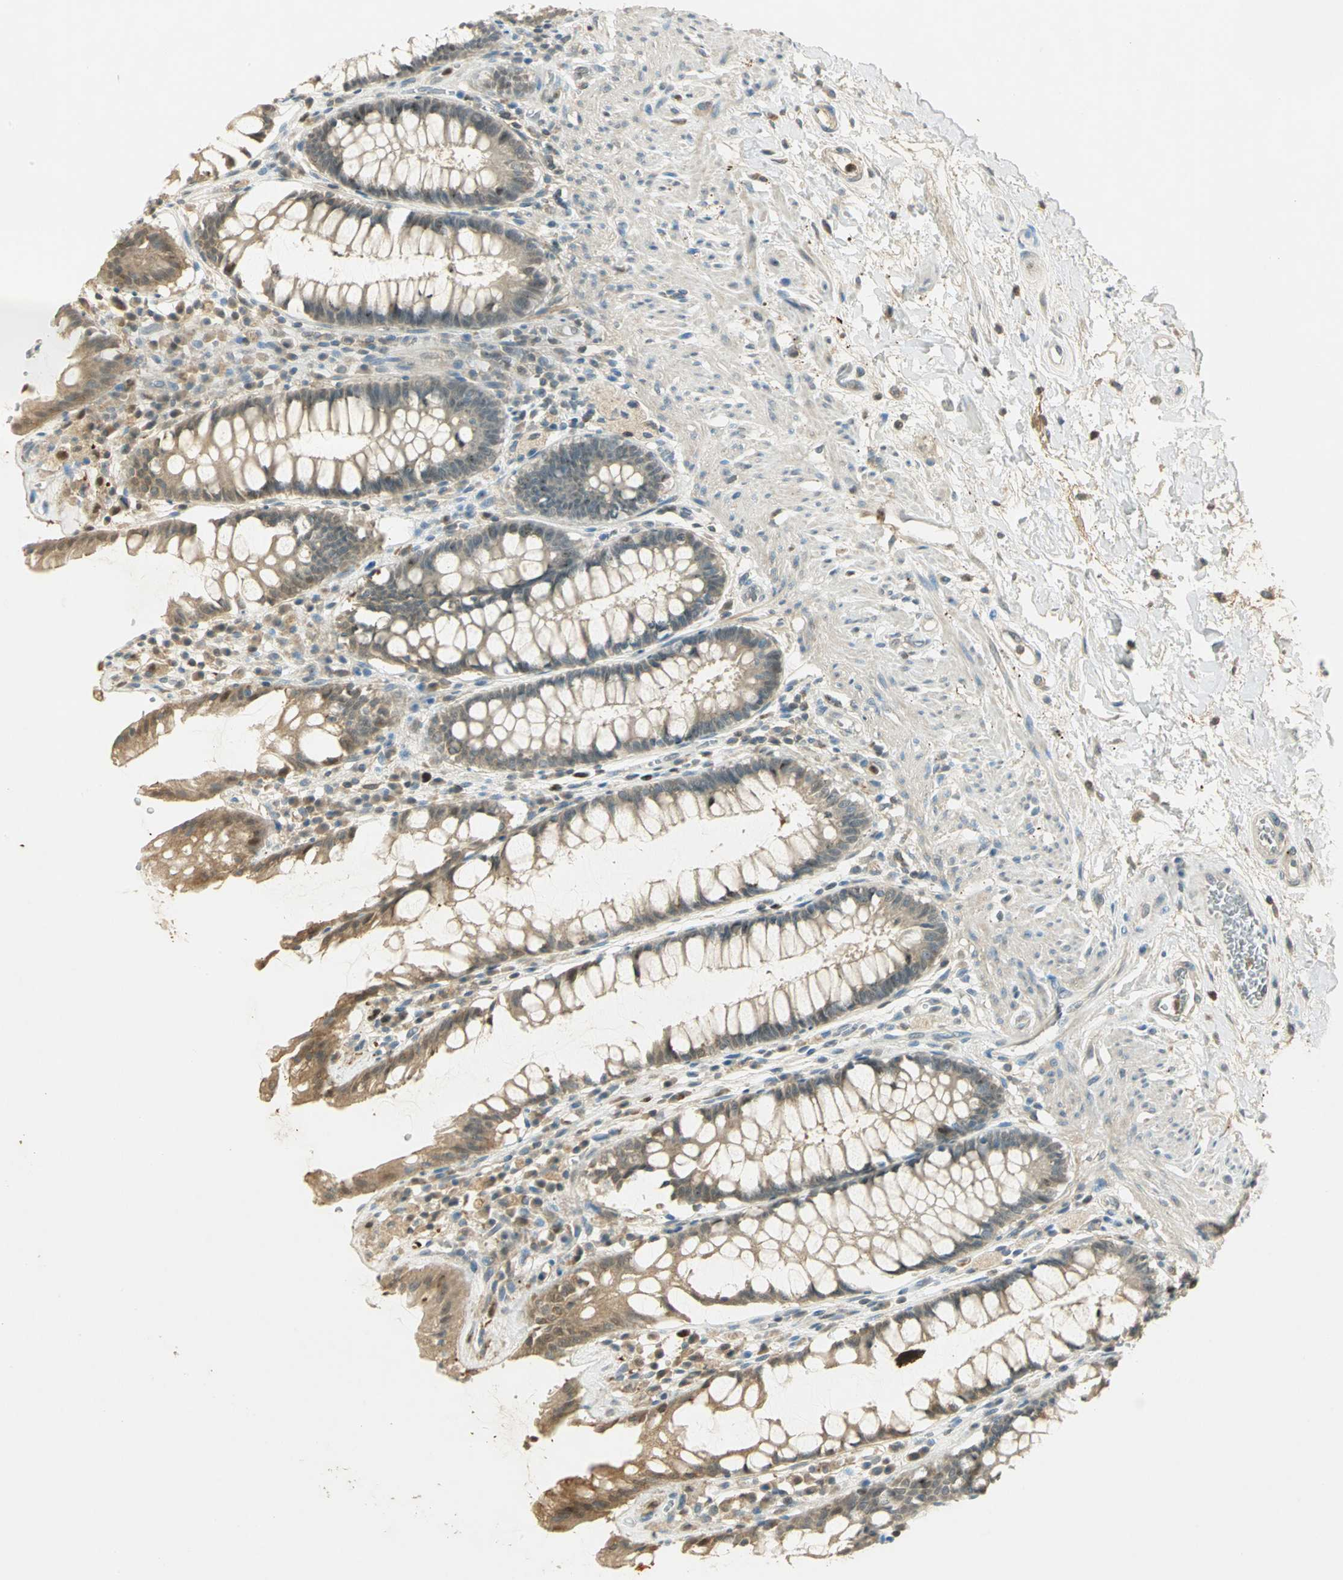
{"staining": {"intensity": "moderate", "quantity": ">75%", "location": "cytoplasmic/membranous"}, "tissue": "rectum", "cell_type": "Glandular cells", "image_type": "normal", "snomed": [{"axis": "morphology", "description": "Normal tissue, NOS"}, {"axis": "topography", "description": "Rectum"}], "caption": "Immunohistochemistry (IHC) photomicrograph of normal human rectum stained for a protein (brown), which displays medium levels of moderate cytoplasmic/membranous staining in about >75% of glandular cells.", "gene": "BIRC2", "patient": {"sex": "female", "age": 46}}